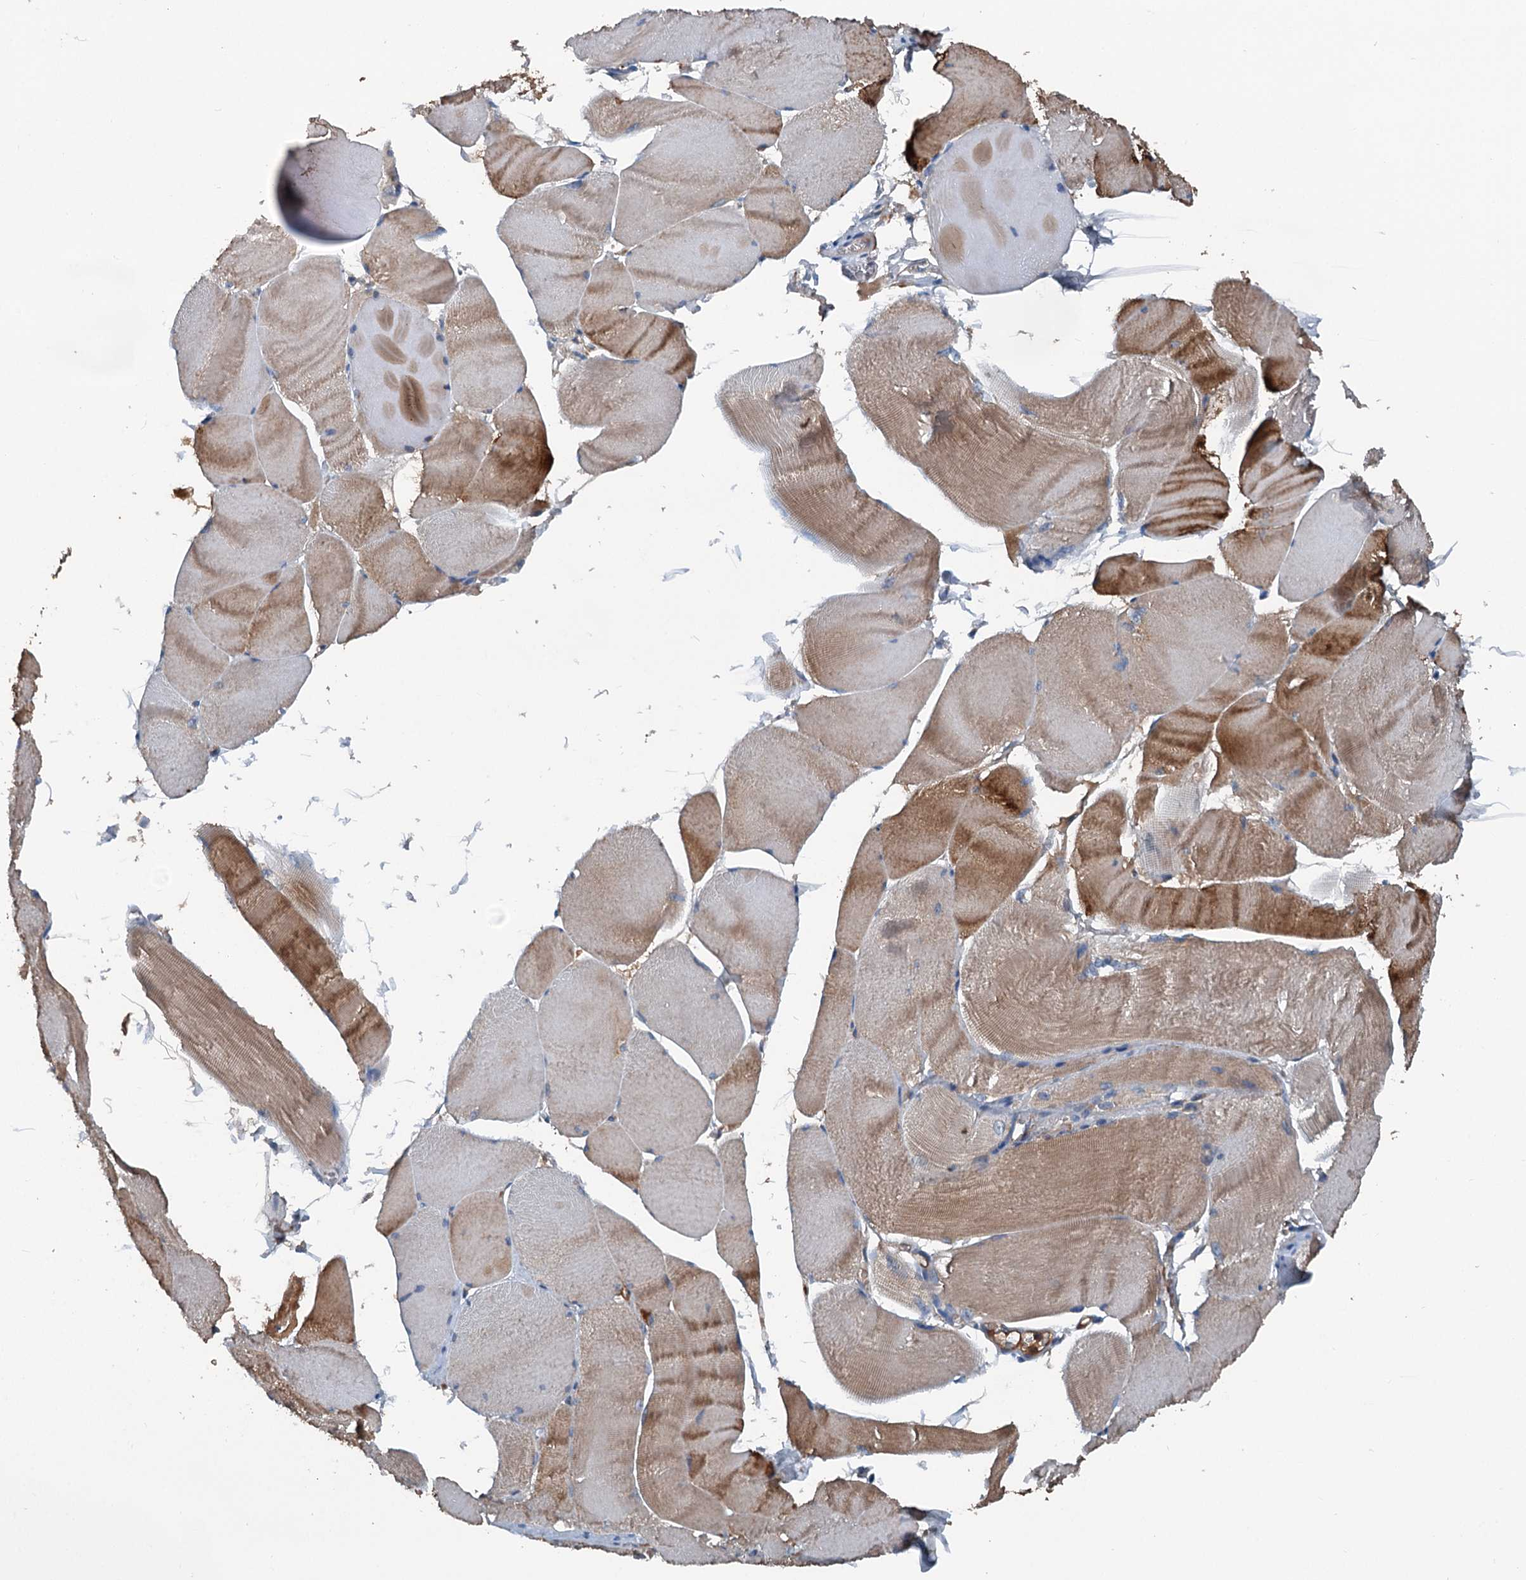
{"staining": {"intensity": "moderate", "quantity": ">75%", "location": "cytoplasmic/membranous"}, "tissue": "skeletal muscle", "cell_type": "Myocytes", "image_type": "normal", "snomed": [{"axis": "morphology", "description": "Normal tissue, NOS"}, {"axis": "morphology", "description": "Basal cell carcinoma"}, {"axis": "topography", "description": "Skeletal muscle"}], "caption": "Immunohistochemical staining of normal skeletal muscle demonstrates moderate cytoplasmic/membranous protein positivity in about >75% of myocytes.", "gene": "PDSS1", "patient": {"sex": "female", "age": 64}}